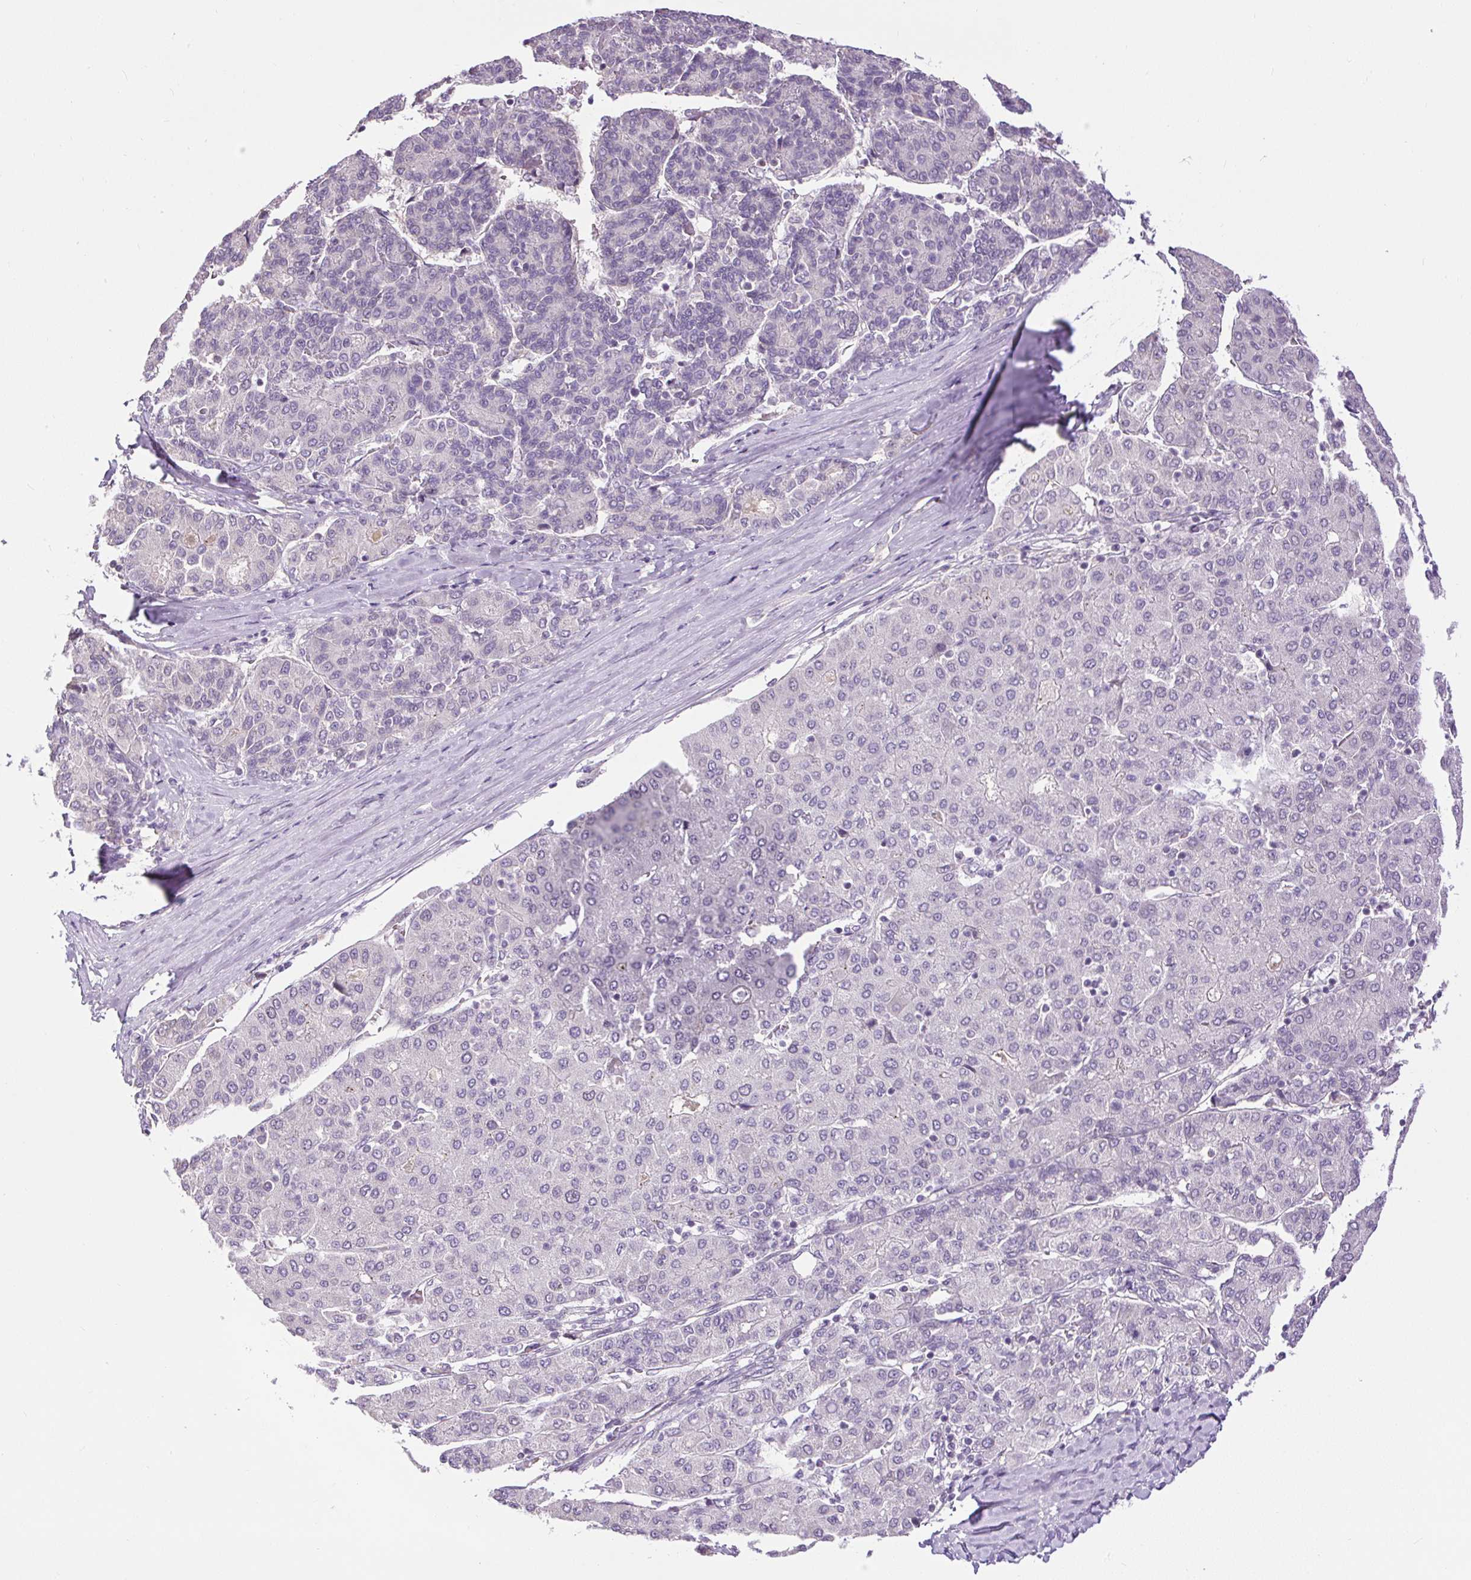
{"staining": {"intensity": "negative", "quantity": "none", "location": "none"}, "tissue": "liver cancer", "cell_type": "Tumor cells", "image_type": "cancer", "snomed": [{"axis": "morphology", "description": "Carcinoma, Hepatocellular, NOS"}, {"axis": "topography", "description": "Liver"}], "caption": "An image of liver cancer (hepatocellular carcinoma) stained for a protein demonstrates no brown staining in tumor cells.", "gene": "RACGAP1", "patient": {"sex": "male", "age": 65}}